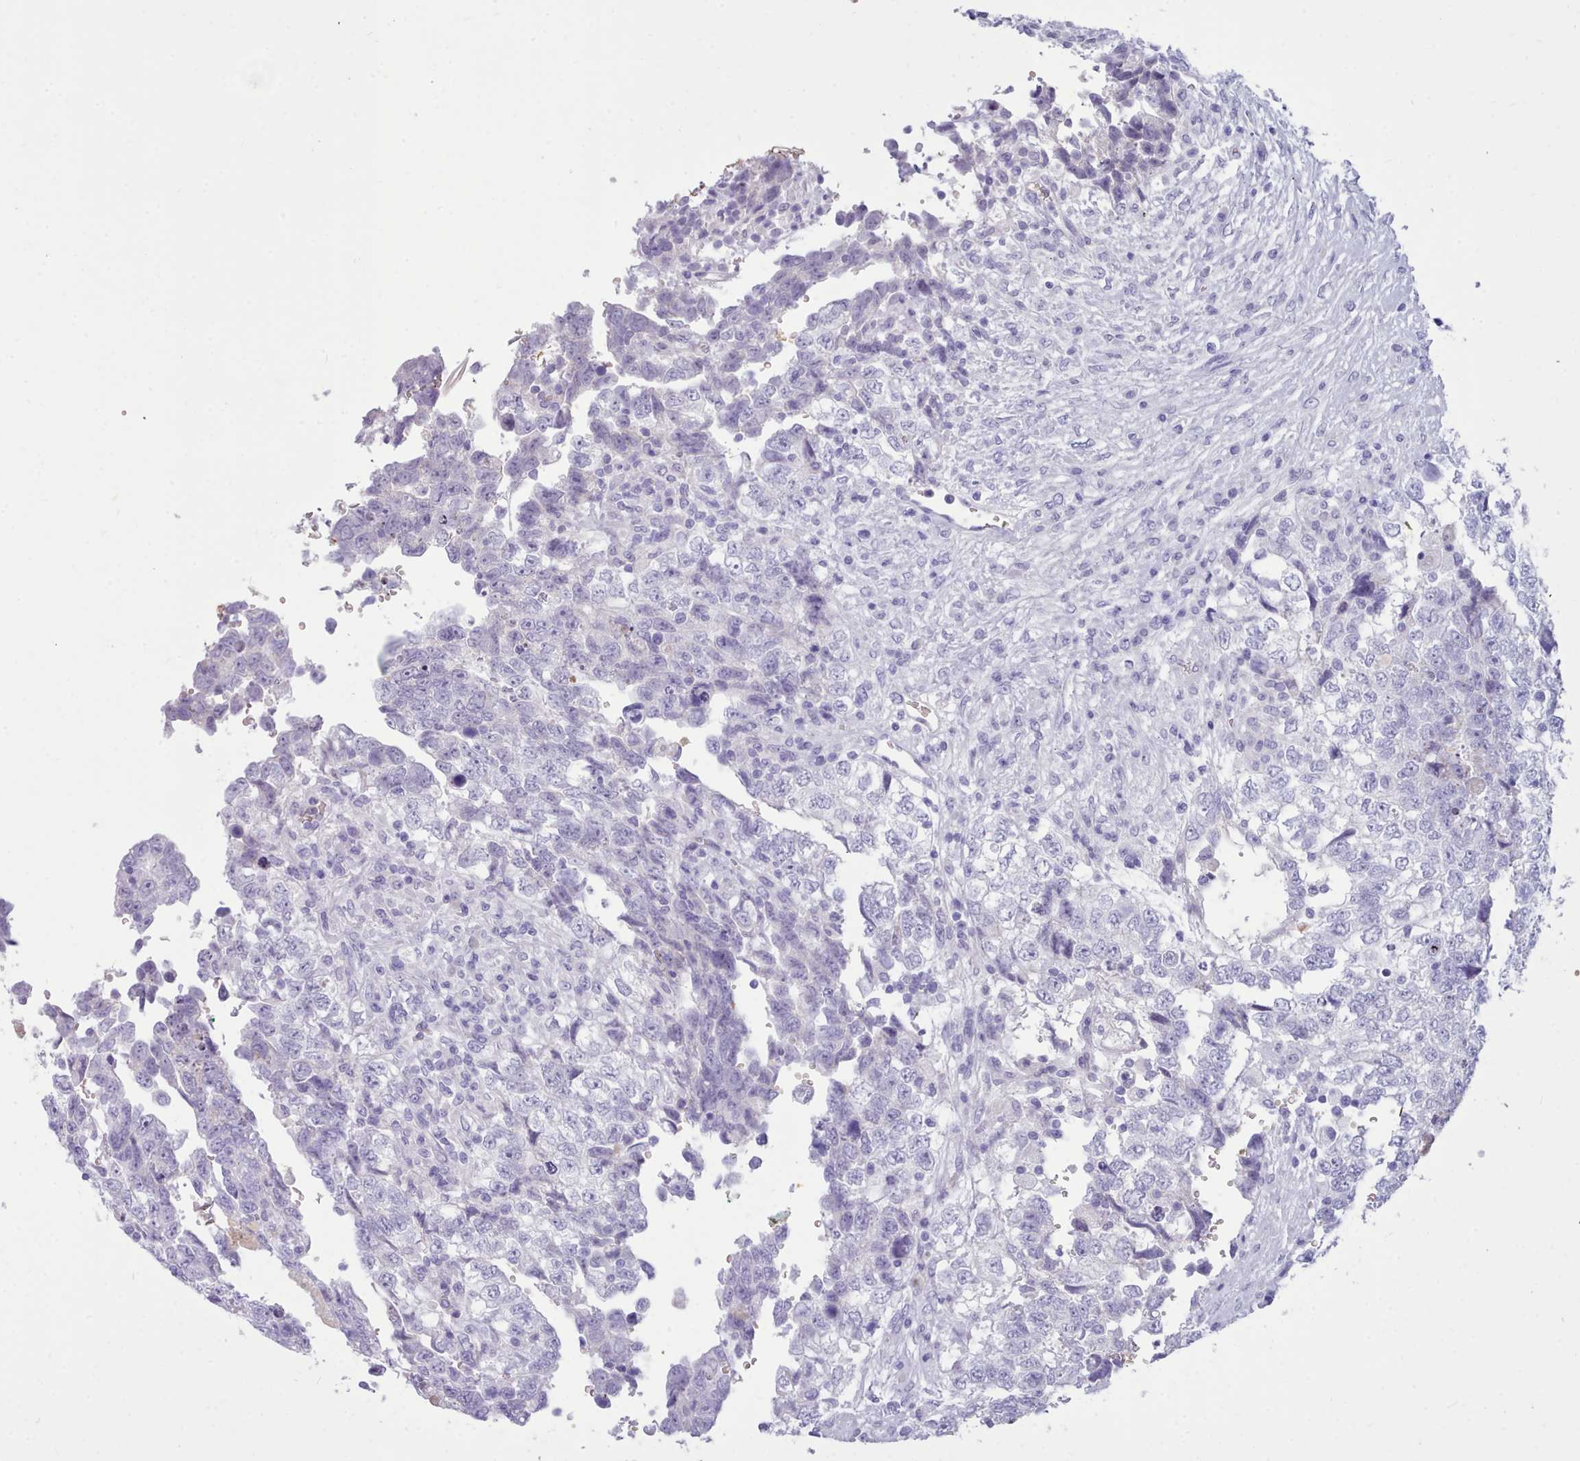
{"staining": {"intensity": "negative", "quantity": "none", "location": "none"}, "tissue": "testis cancer", "cell_type": "Tumor cells", "image_type": "cancer", "snomed": [{"axis": "morphology", "description": "Carcinoma, Embryonal, NOS"}, {"axis": "topography", "description": "Testis"}], "caption": "High magnification brightfield microscopy of testis cancer (embryonal carcinoma) stained with DAB (3,3'-diaminobenzidine) (brown) and counterstained with hematoxylin (blue): tumor cells show no significant expression.", "gene": "NKX1-2", "patient": {"sex": "male", "age": 37}}